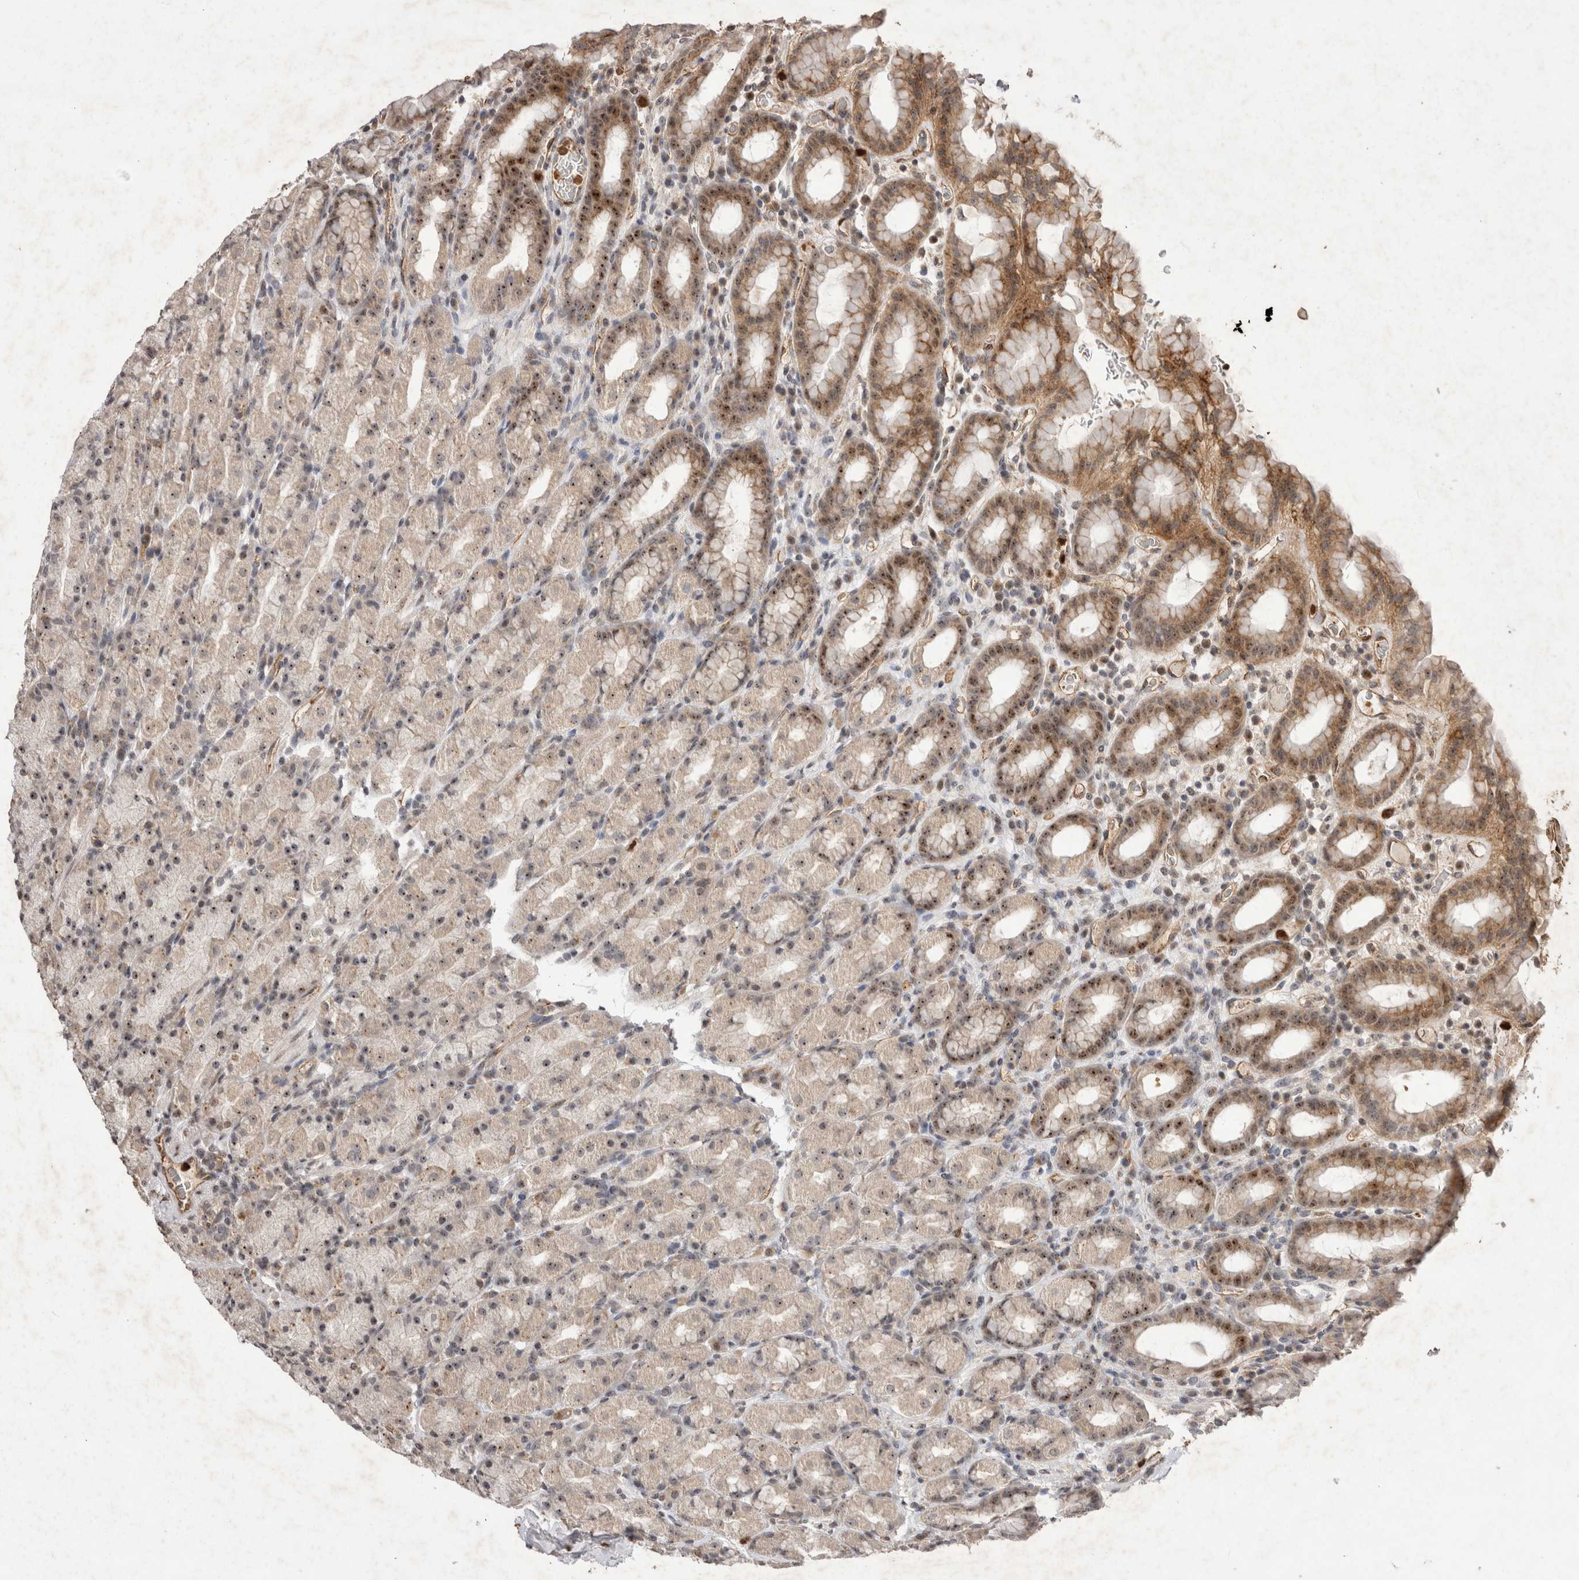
{"staining": {"intensity": "moderate", "quantity": "25%-75%", "location": "cytoplasmic/membranous,nuclear"}, "tissue": "stomach", "cell_type": "Glandular cells", "image_type": "normal", "snomed": [{"axis": "morphology", "description": "Normal tissue, NOS"}, {"axis": "topography", "description": "Stomach, upper"}], "caption": "This is an image of immunohistochemistry staining of benign stomach, which shows moderate positivity in the cytoplasmic/membranous,nuclear of glandular cells.", "gene": "STK11", "patient": {"sex": "male", "age": 68}}